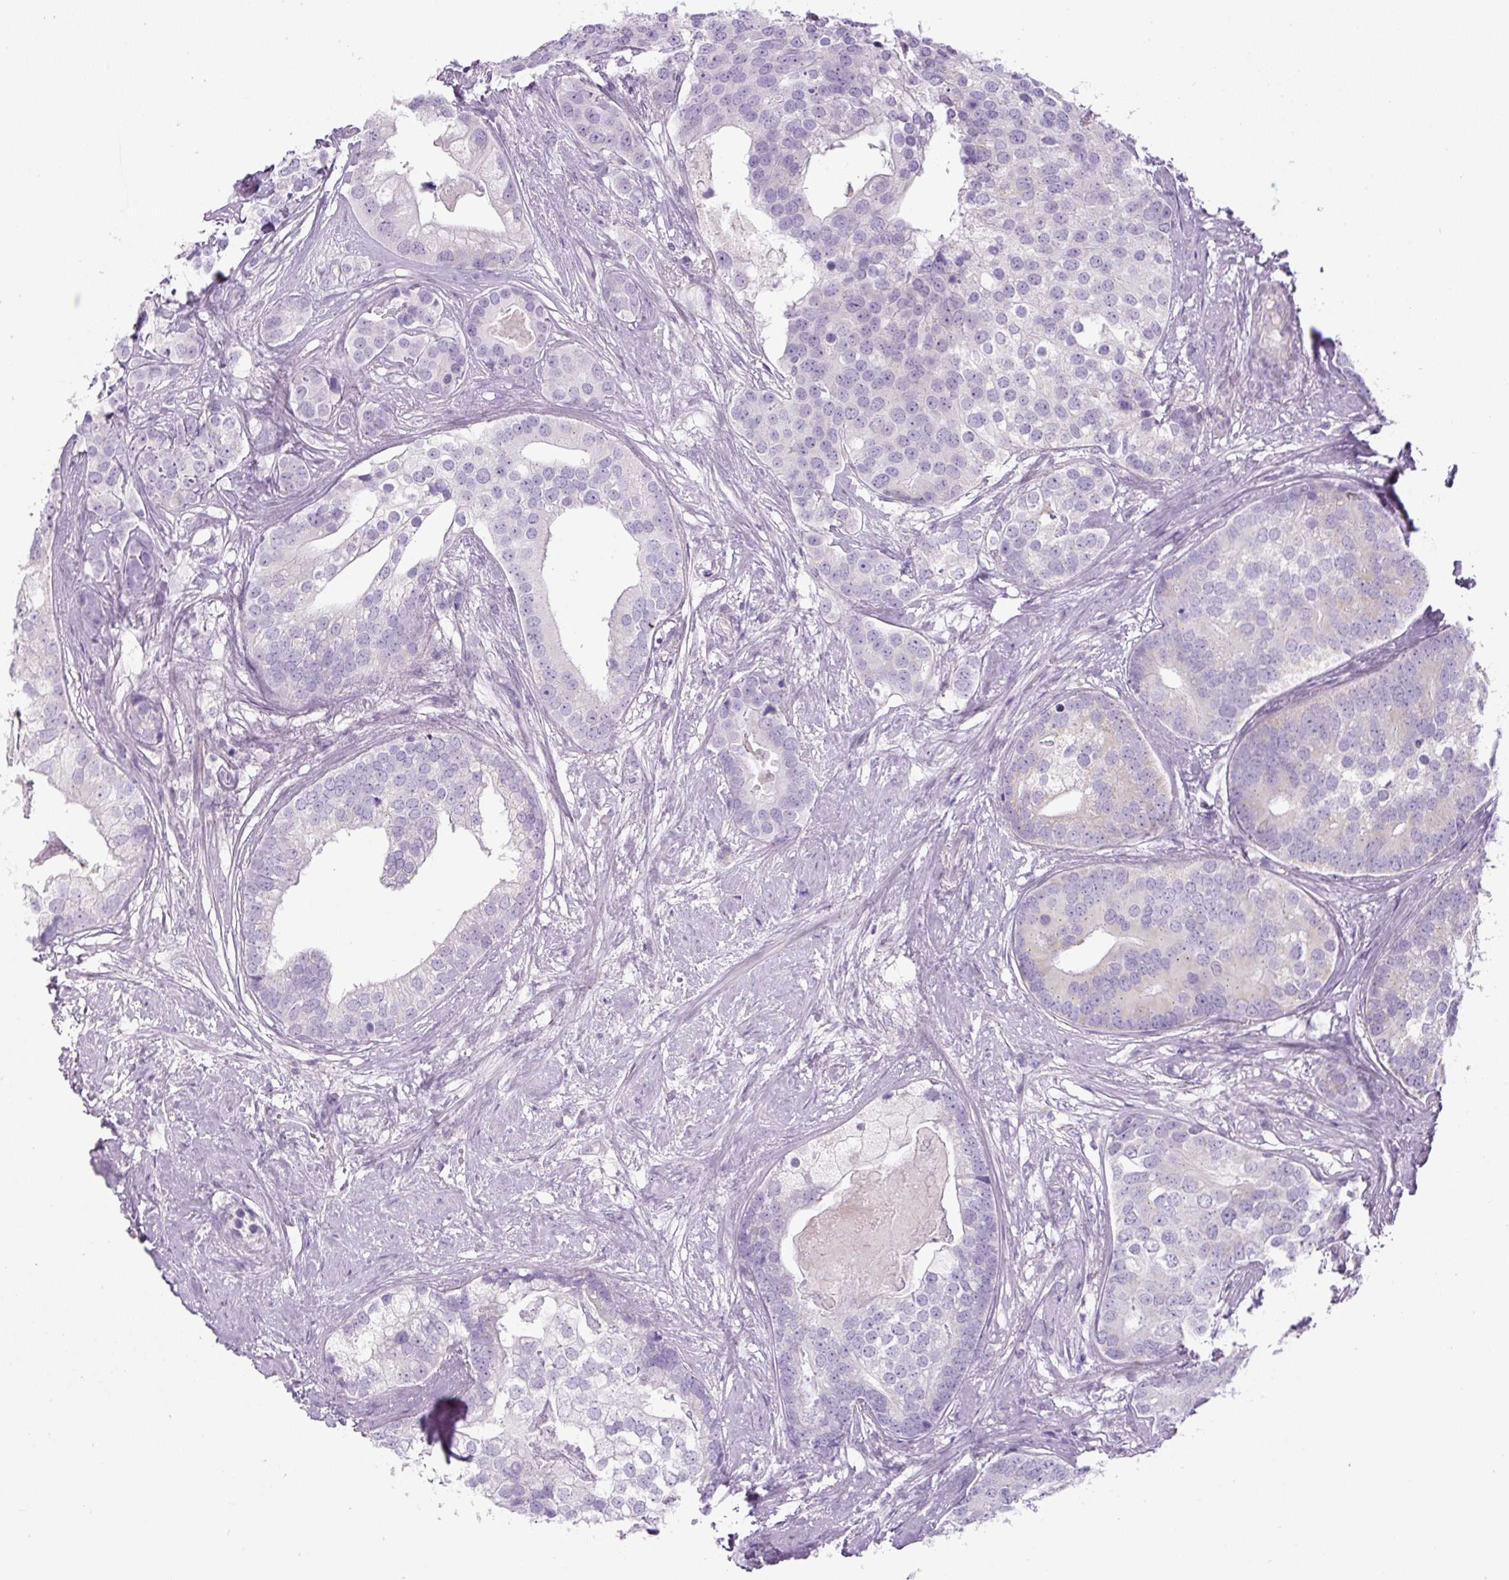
{"staining": {"intensity": "negative", "quantity": "none", "location": "none"}, "tissue": "prostate cancer", "cell_type": "Tumor cells", "image_type": "cancer", "snomed": [{"axis": "morphology", "description": "Adenocarcinoma, High grade"}, {"axis": "topography", "description": "Prostate"}], "caption": "This is a photomicrograph of IHC staining of prostate cancer, which shows no staining in tumor cells.", "gene": "FGFBP3", "patient": {"sex": "male", "age": 62}}